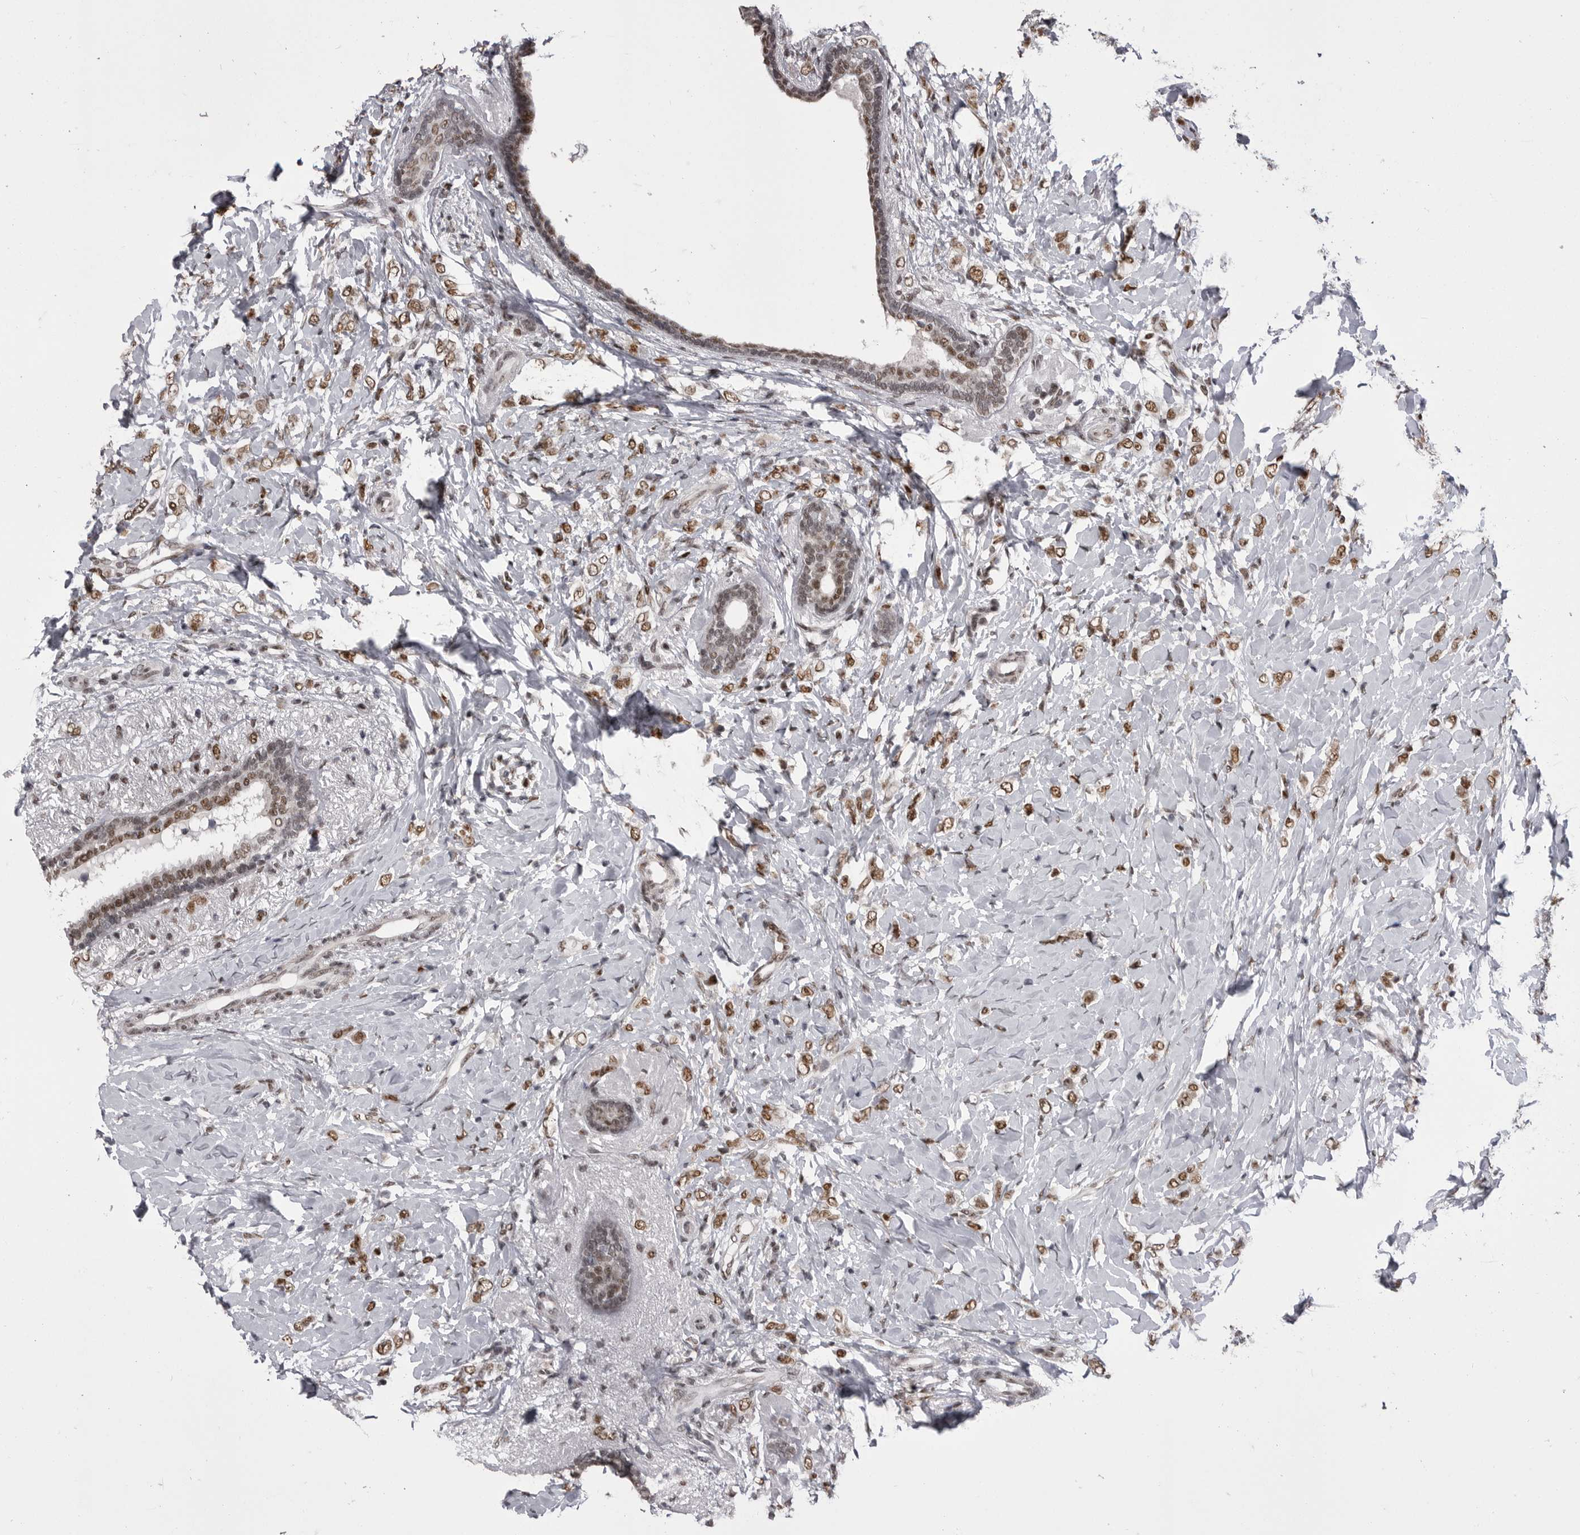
{"staining": {"intensity": "moderate", "quantity": ">75%", "location": "nuclear"}, "tissue": "breast cancer", "cell_type": "Tumor cells", "image_type": "cancer", "snomed": [{"axis": "morphology", "description": "Normal tissue, NOS"}, {"axis": "morphology", "description": "Lobular carcinoma"}, {"axis": "topography", "description": "Breast"}], "caption": "A photomicrograph of human breast cancer stained for a protein demonstrates moderate nuclear brown staining in tumor cells.", "gene": "MEPCE", "patient": {"sex": "female", "age": 47}}